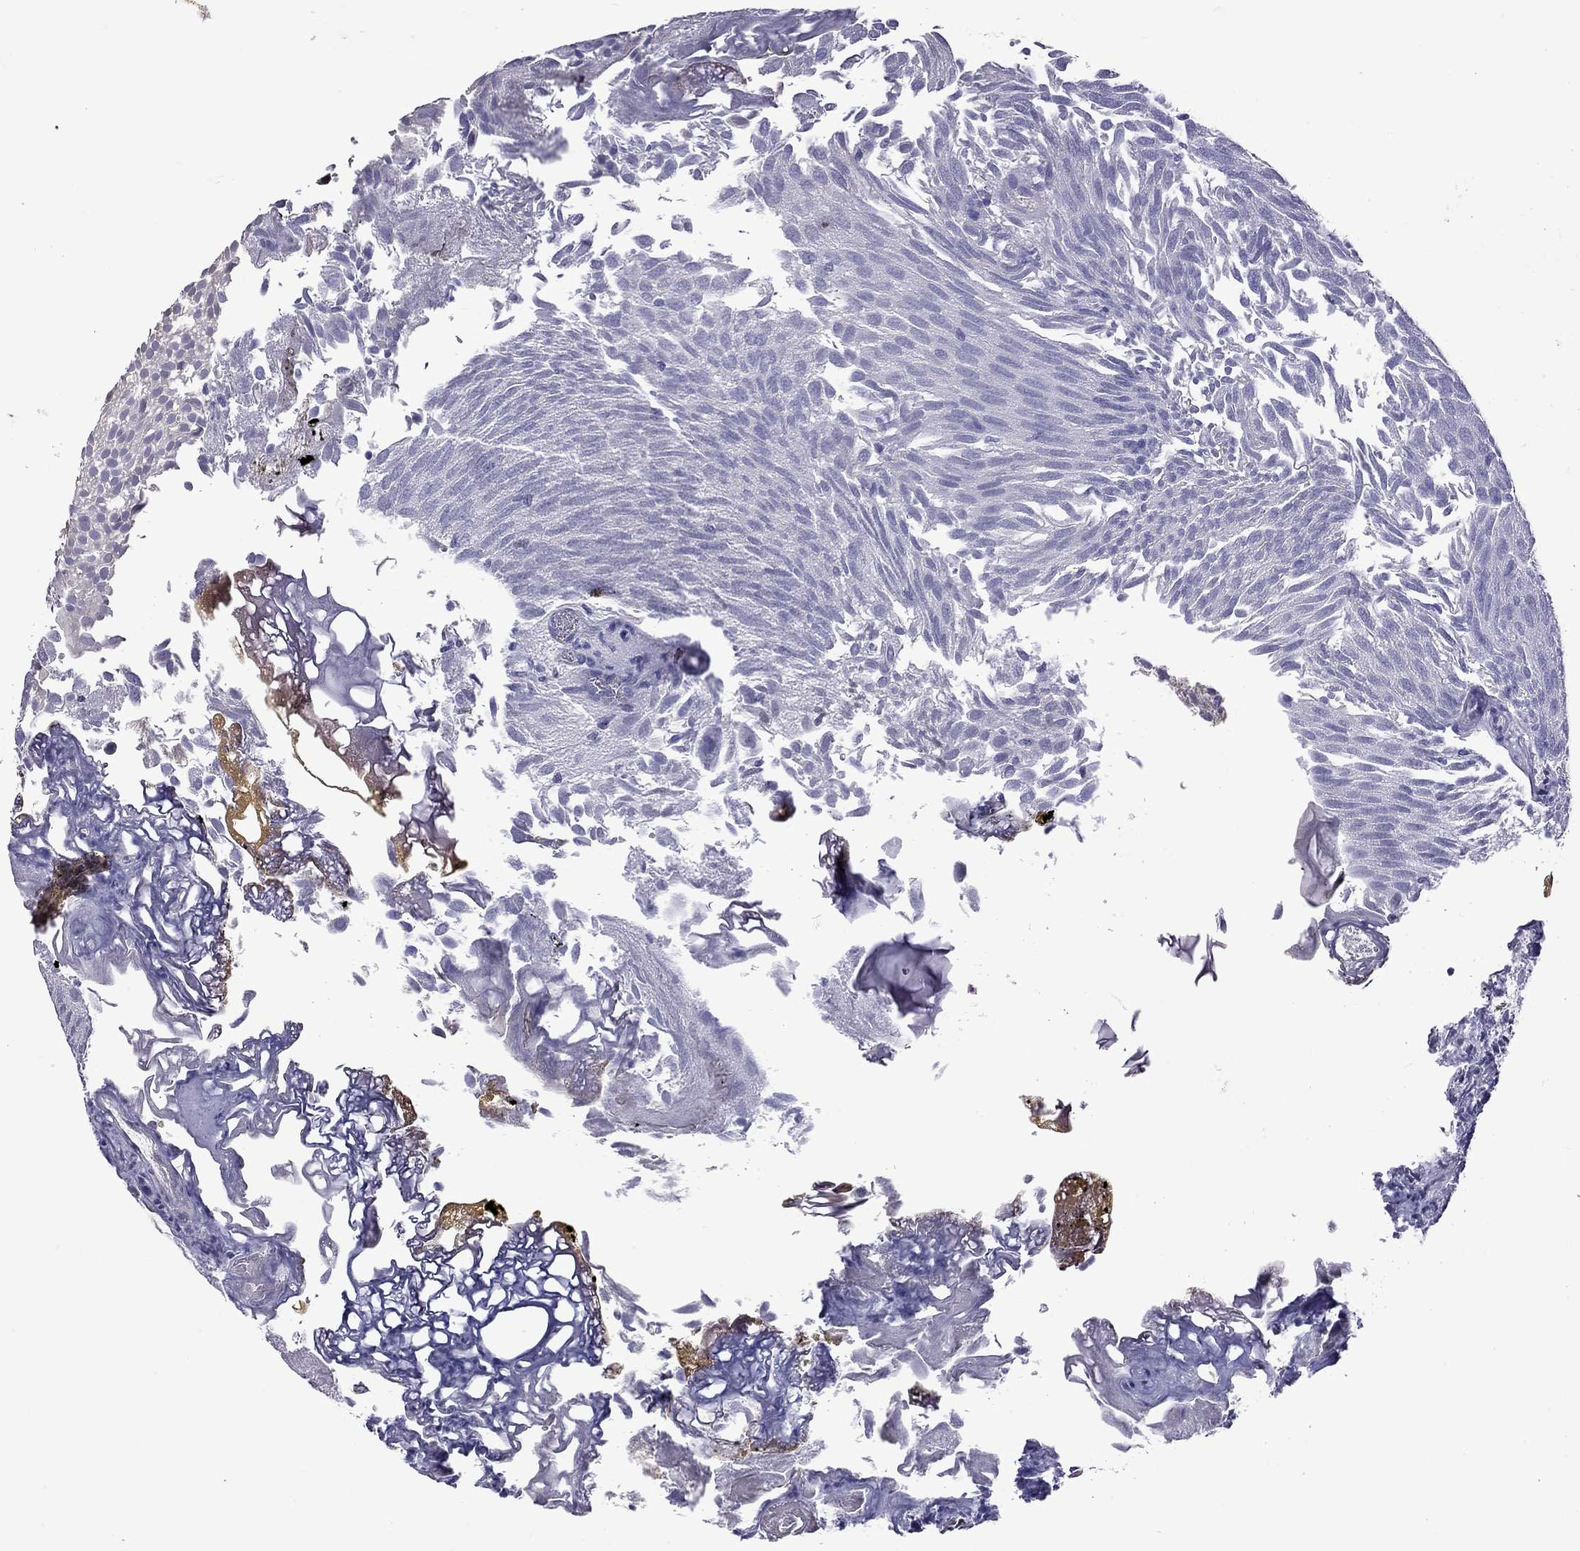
{"staining": {"intensity": "negative", "quantity": "none", "location": "none"}, "tissue": "urothelial cancer", "cell_type": "Tumor cells", "image_type": "cancer", "snomed": [{"axis": "morphology", "description": "Urothelial carcinoma, Low grade"}, {"axis": "topography", "description": "Urinary bladder"}], "caption": "The immunohistochemistry (IHC) photomicrograph has no significant positivity in tumor cells of urothelial carcinoma (low-grade) tissue. (DAB immunohistochemistry (IHC) with hematoxylin counter stain).", "gene": "FEZ1", "patient": {"sex": "male", "age": 52}}